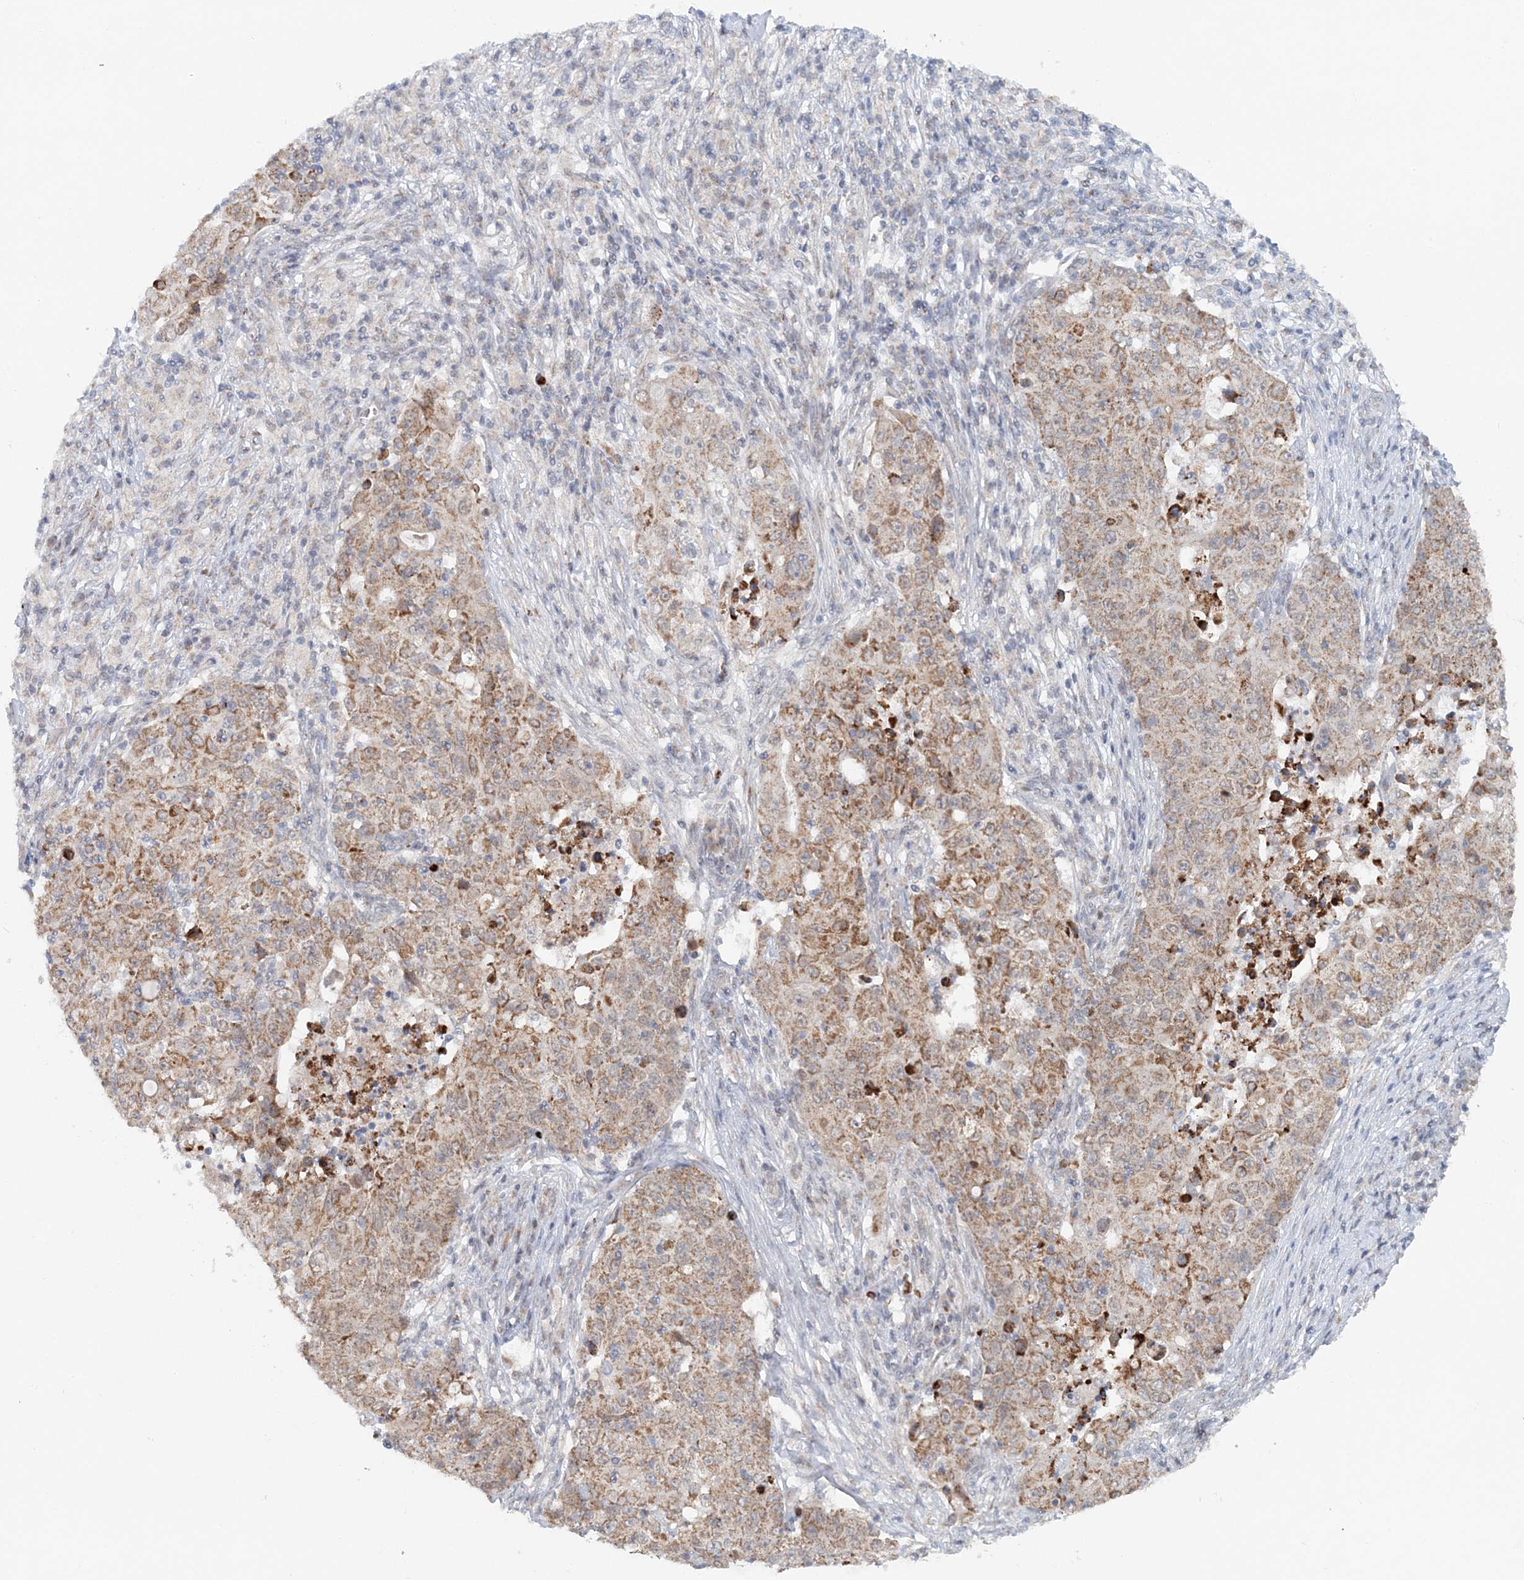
{"staining": {"intensity": "moderate", "quantity": ">75%", "location": "cytoplasmic/membranous"}, "tissue": "ovarian cancer", "cell_type": "Tumor cells", "image_type": "cancer", "snomed": [{"axis": "morphology", "description": "Carcinoma, endometroid"}, {"axis": "topography", "description": "Ovary"}], "caption": "High-power microscopy captured an IHC photomicrograph of ovarian cancer (endometroid carcinoma), revealing moderate cytoplasmic/membranous positivity in about >75% of tumor cells.", "gene": "RNF150", "patient": {"sex": "female", "age": 42}}